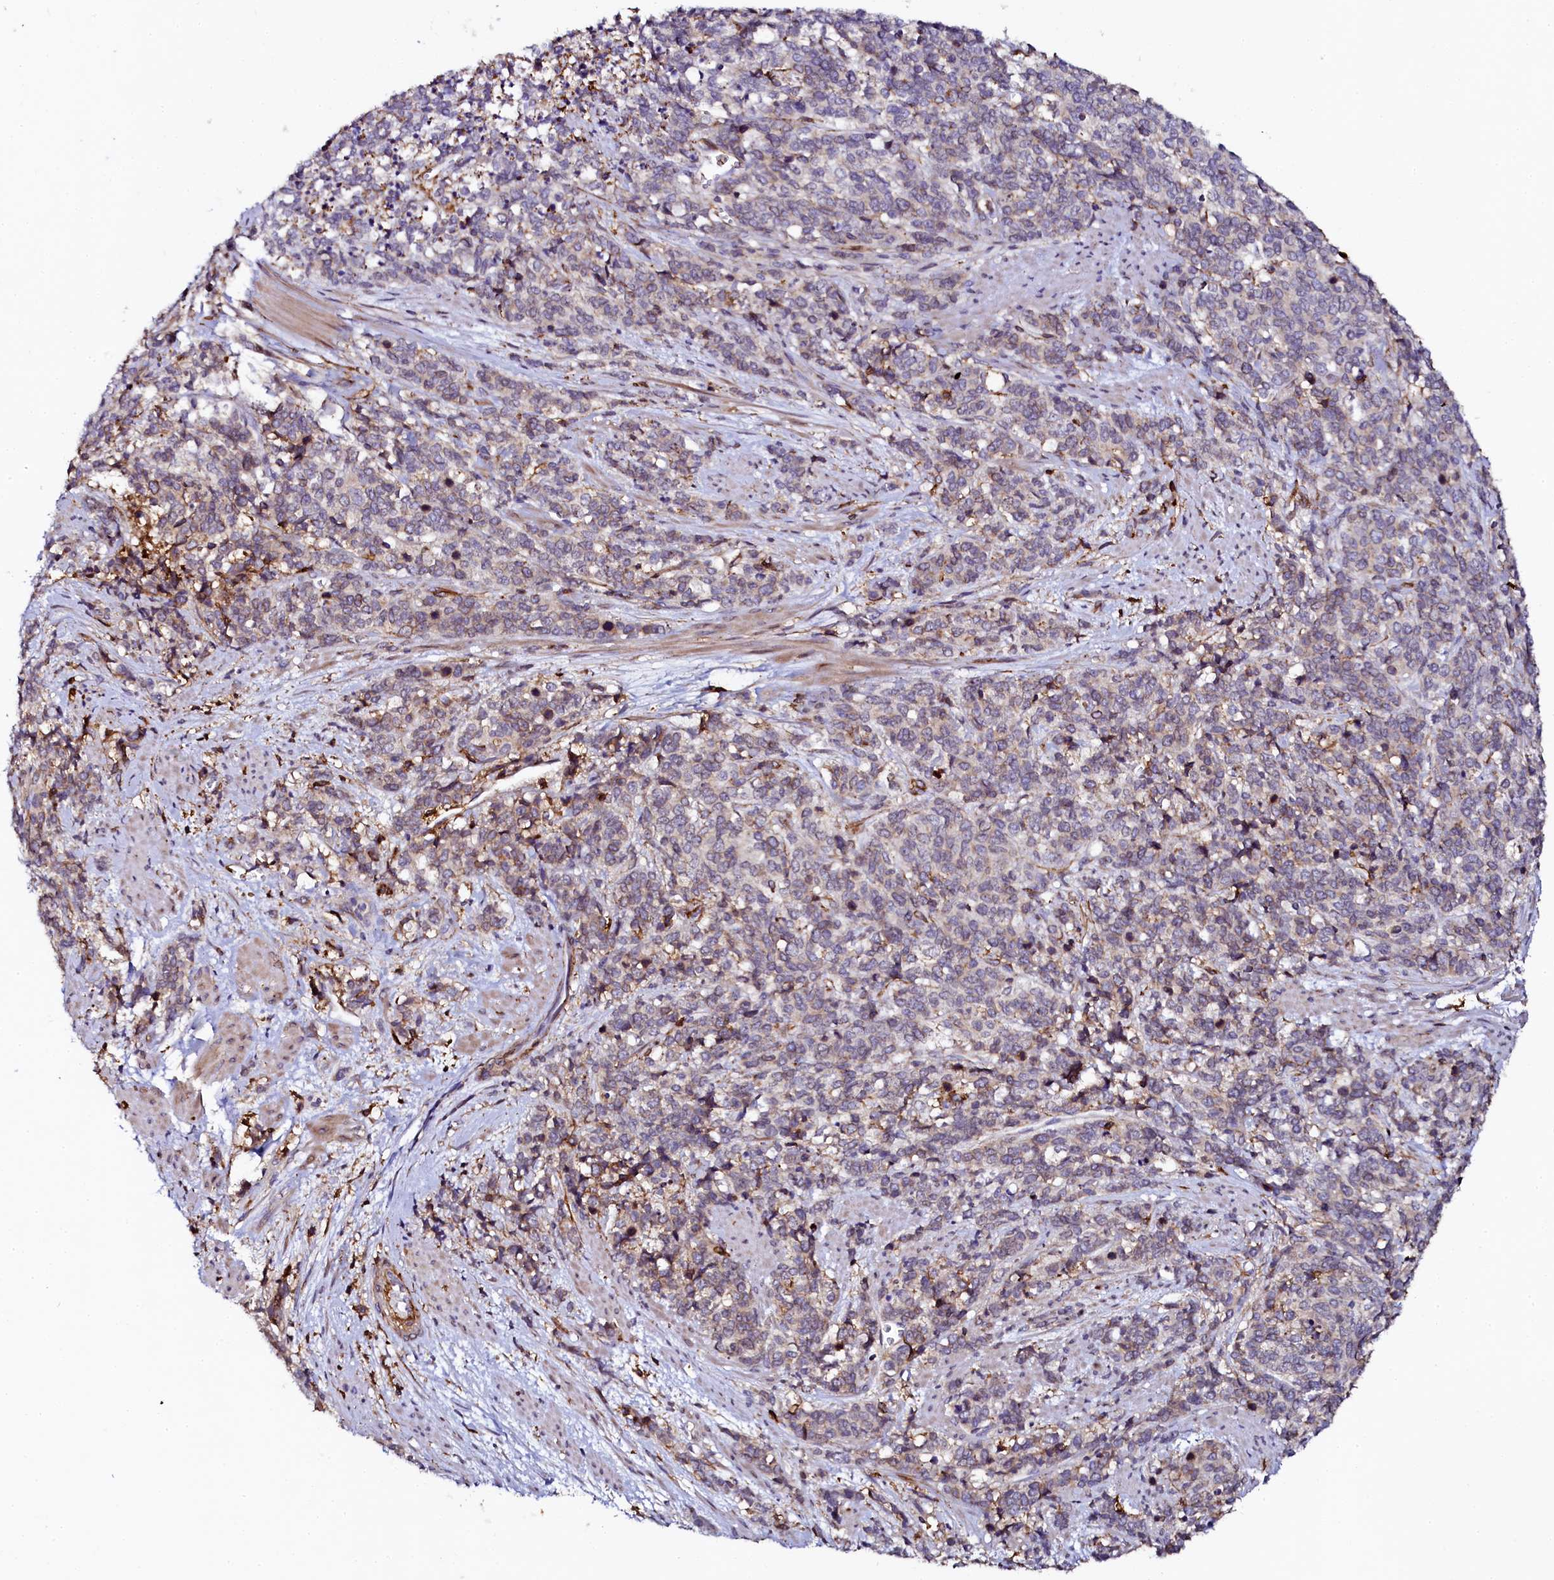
{"staining": {"intensity": "weak", "quantity": "<25%", "location": "cytoplasmic/membranous"}, "tissue": "cervical cancer", "cell_type": "Tumor cells", "image_type": "cancer", "snomed": [{"axis": "morphology", "description": "Squamous cell carcinoma, NOS"}, {"axis": "topography", "description": "Cervix"}], "caption": "Micrograph shows no protein expression in tumor cells of cervical cancer tissue.", "gene": "AAAS", "patient": {"sex": "female", "age": 60}}